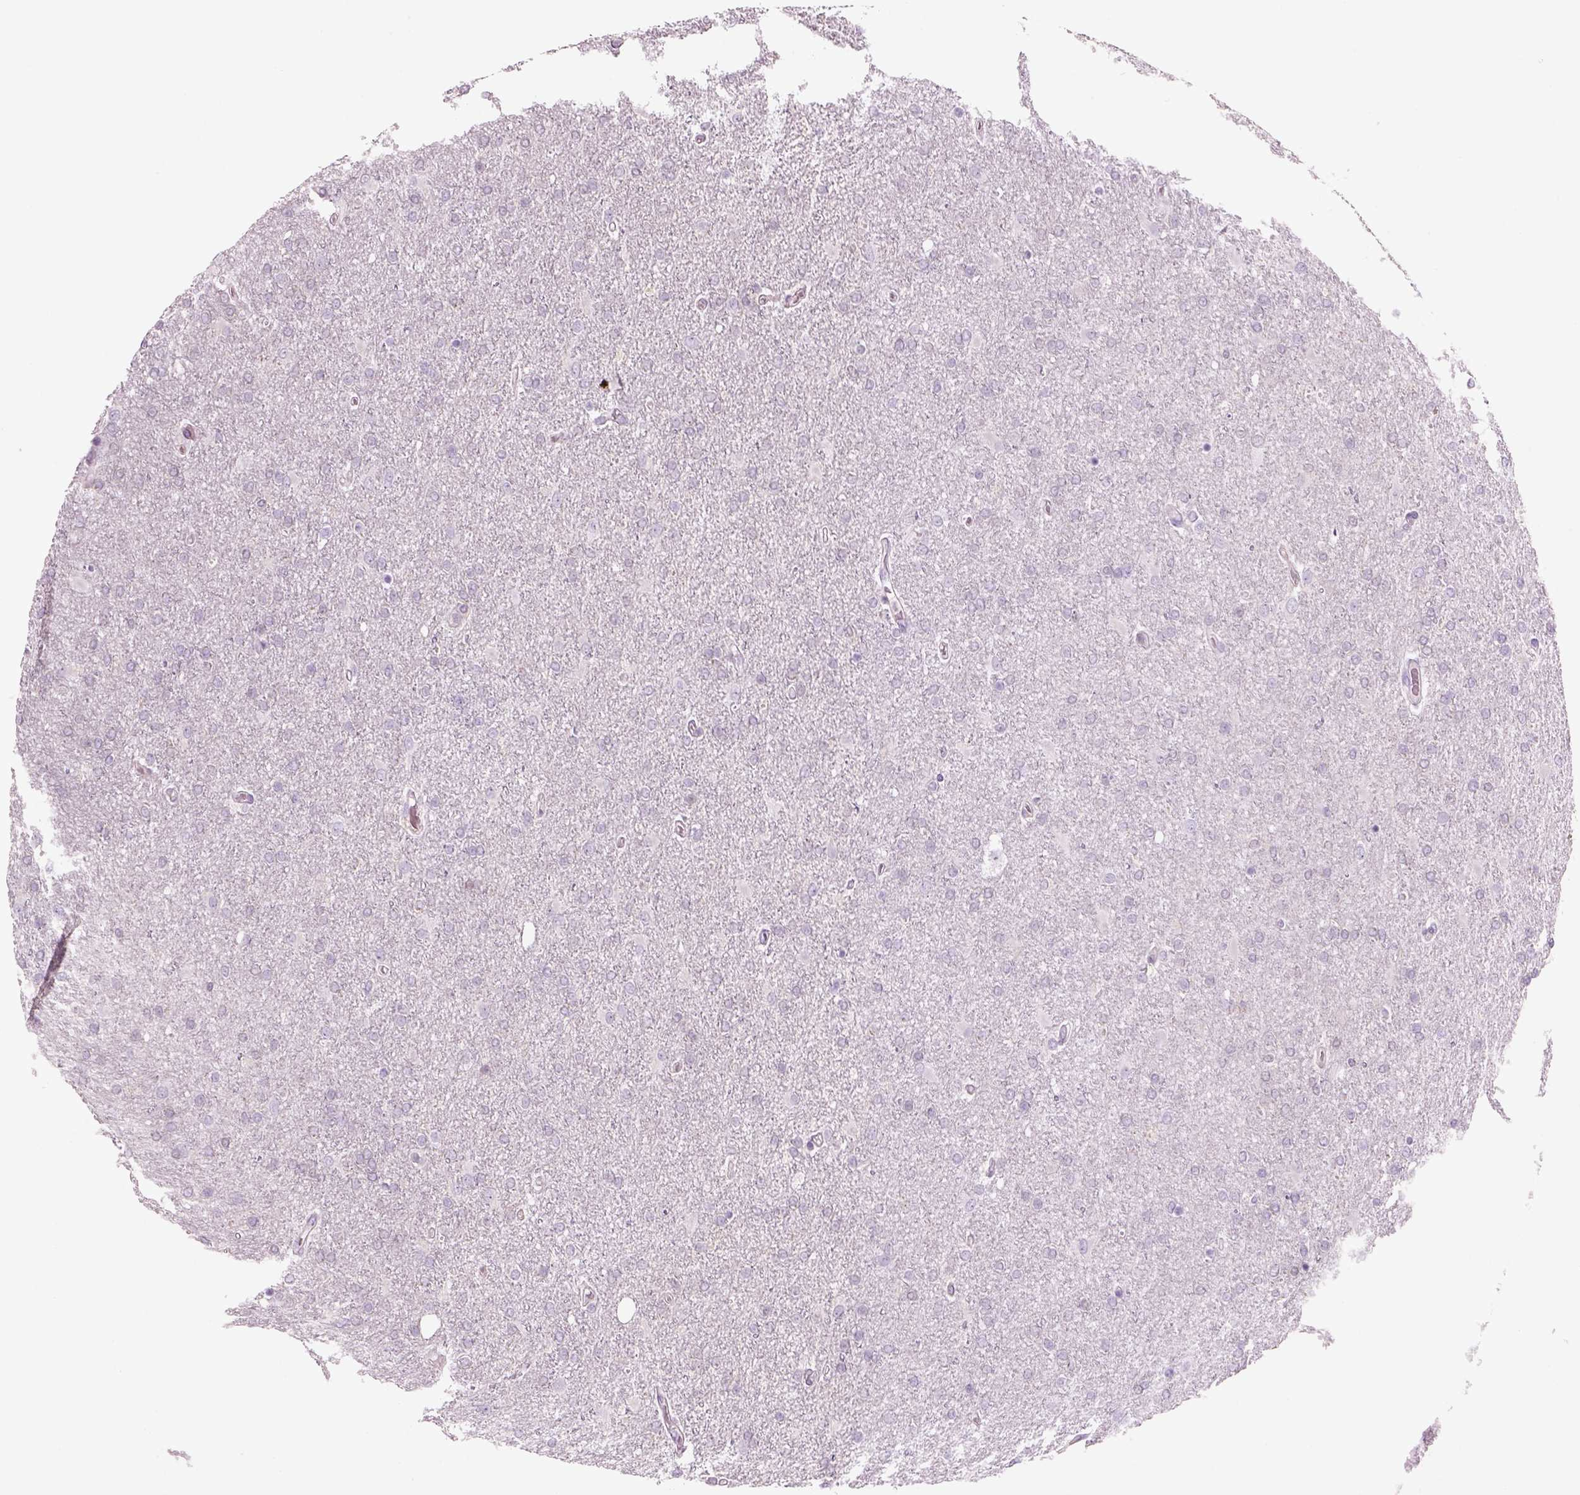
{"staining": {"intensity": "negative", "quantity": "none", "location": "none"}, "tissue": "glioma", "cell_type": "Tumor cells", "image_type": "cancer", "snomed": [{"axis": "morphology", "description": "Glioma, malignant, High grade"}, {"axis": "topography", "description": "Cerebral cortex"}], "caption": "Tumor cells show no significant protein expression in malignant glioma (high-grade). The staining was performed using DAB (3,3'-diaminobenzidine) to visualize the protein expression in brown, while the nuclei were stained in blue with hematoxylin (Magnification: 20x).", "gene": "SLC1A7", "patient": {"sex": "male", "age": 70}}